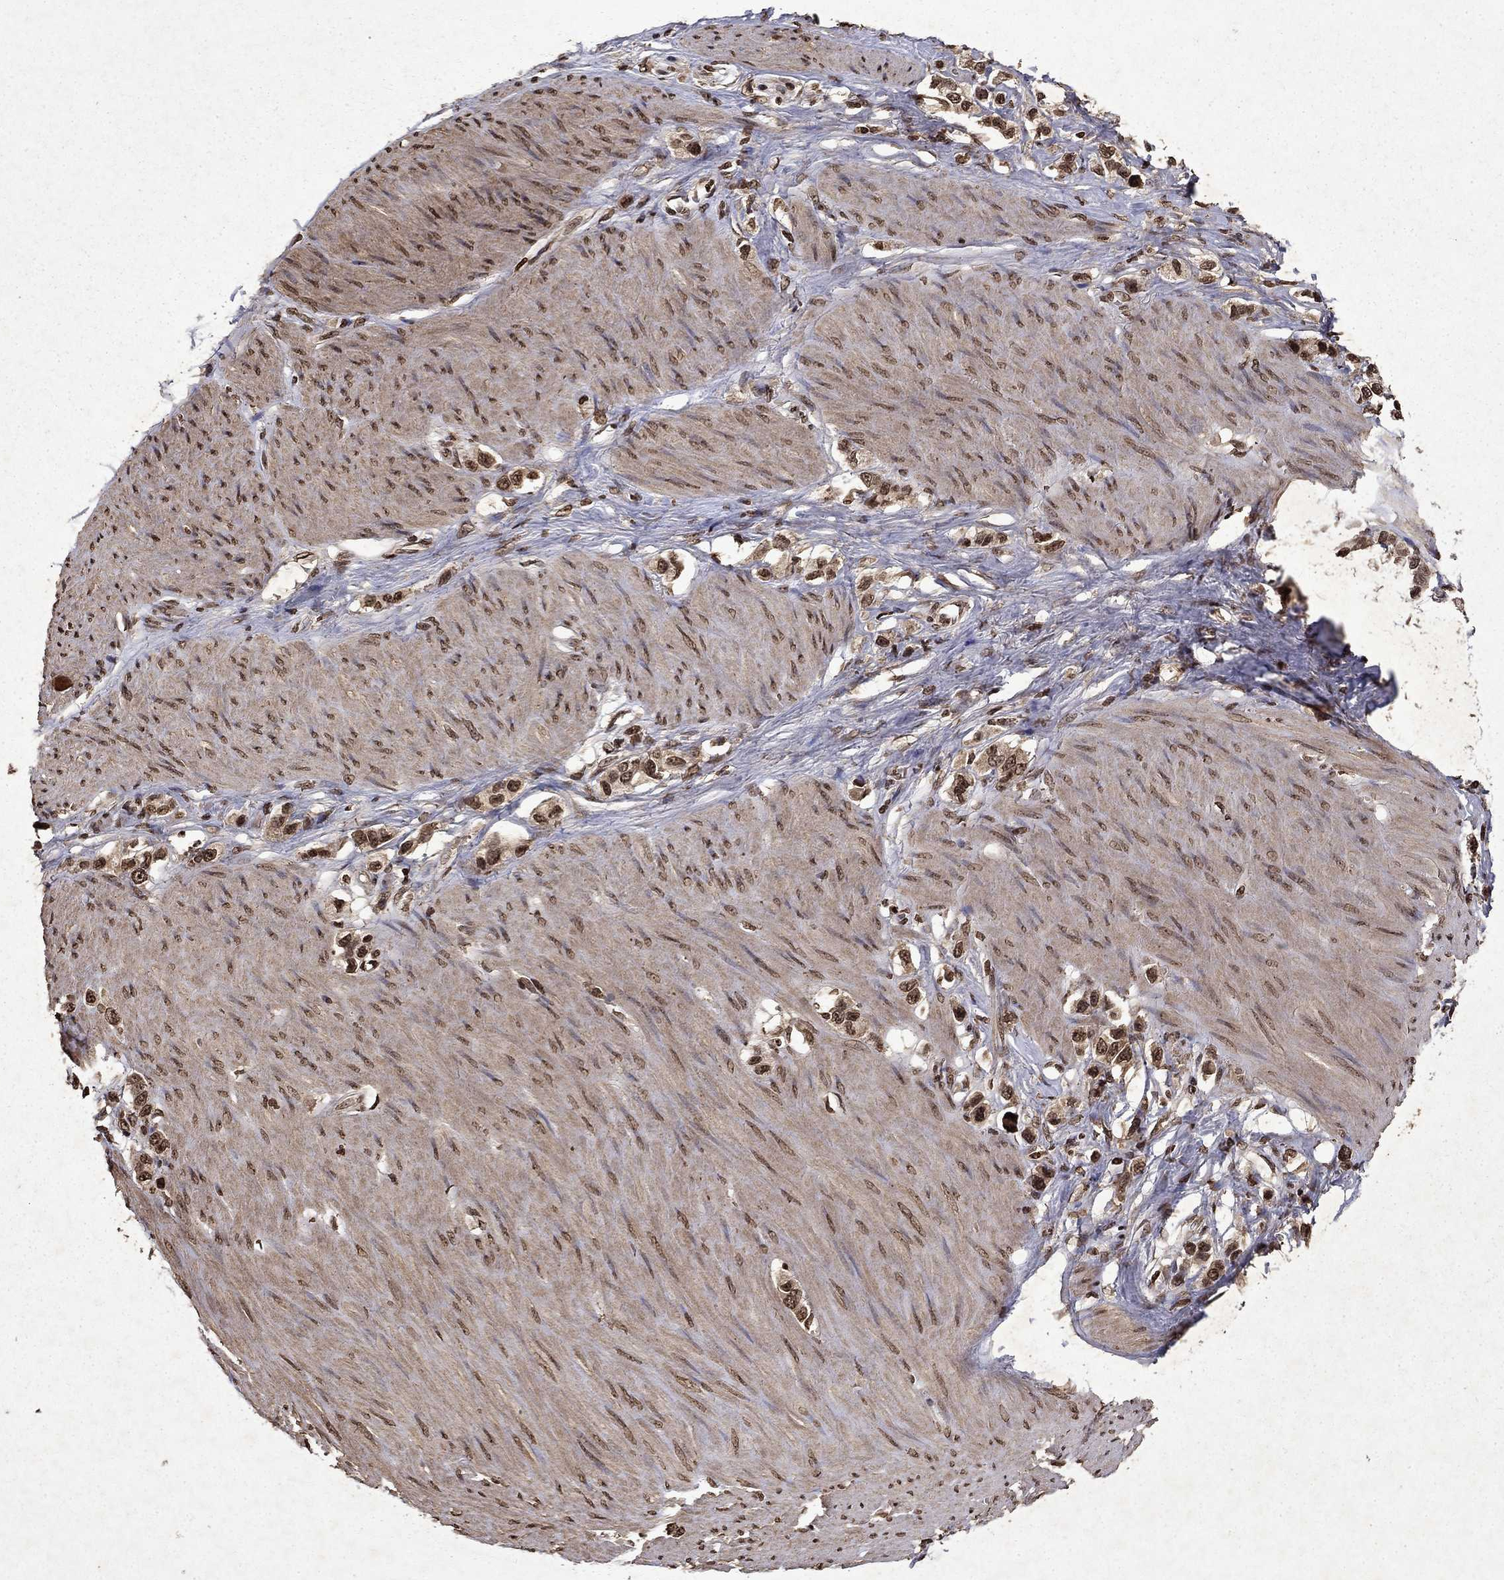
{"staining": {"intensity": "moderate", "quantity": ">75%", "location": "cytoplasmic/membranous,nuclear"}, "tissue": "stomach cancer", "cell_type": "Tumor cells", "image_type": "cancer", "snomed": [{"axis": "morphology", "description": "Normal tissue, NOS"}, {"axis": "morphology", "description": "Adenocarcinoma, NOS"}, {"axis": "morphology", "description": "Adenocarcinoma, High grade"}, {"axis": "topography", "description": "Stomach, upper"}, {"axis": "topography", "description": "Stomach"}], "caption": "Stomach adenocarcinoma (high-grade) tissue exhibits moderate cytoplasmic/membranous and nuclear expression in approximately >75% of tumor cells (brown staining indicates protein expression, while blue staining denotes nuclei).", "gene": "PIN4", "patient": {"sex": "female", "age": 65}}